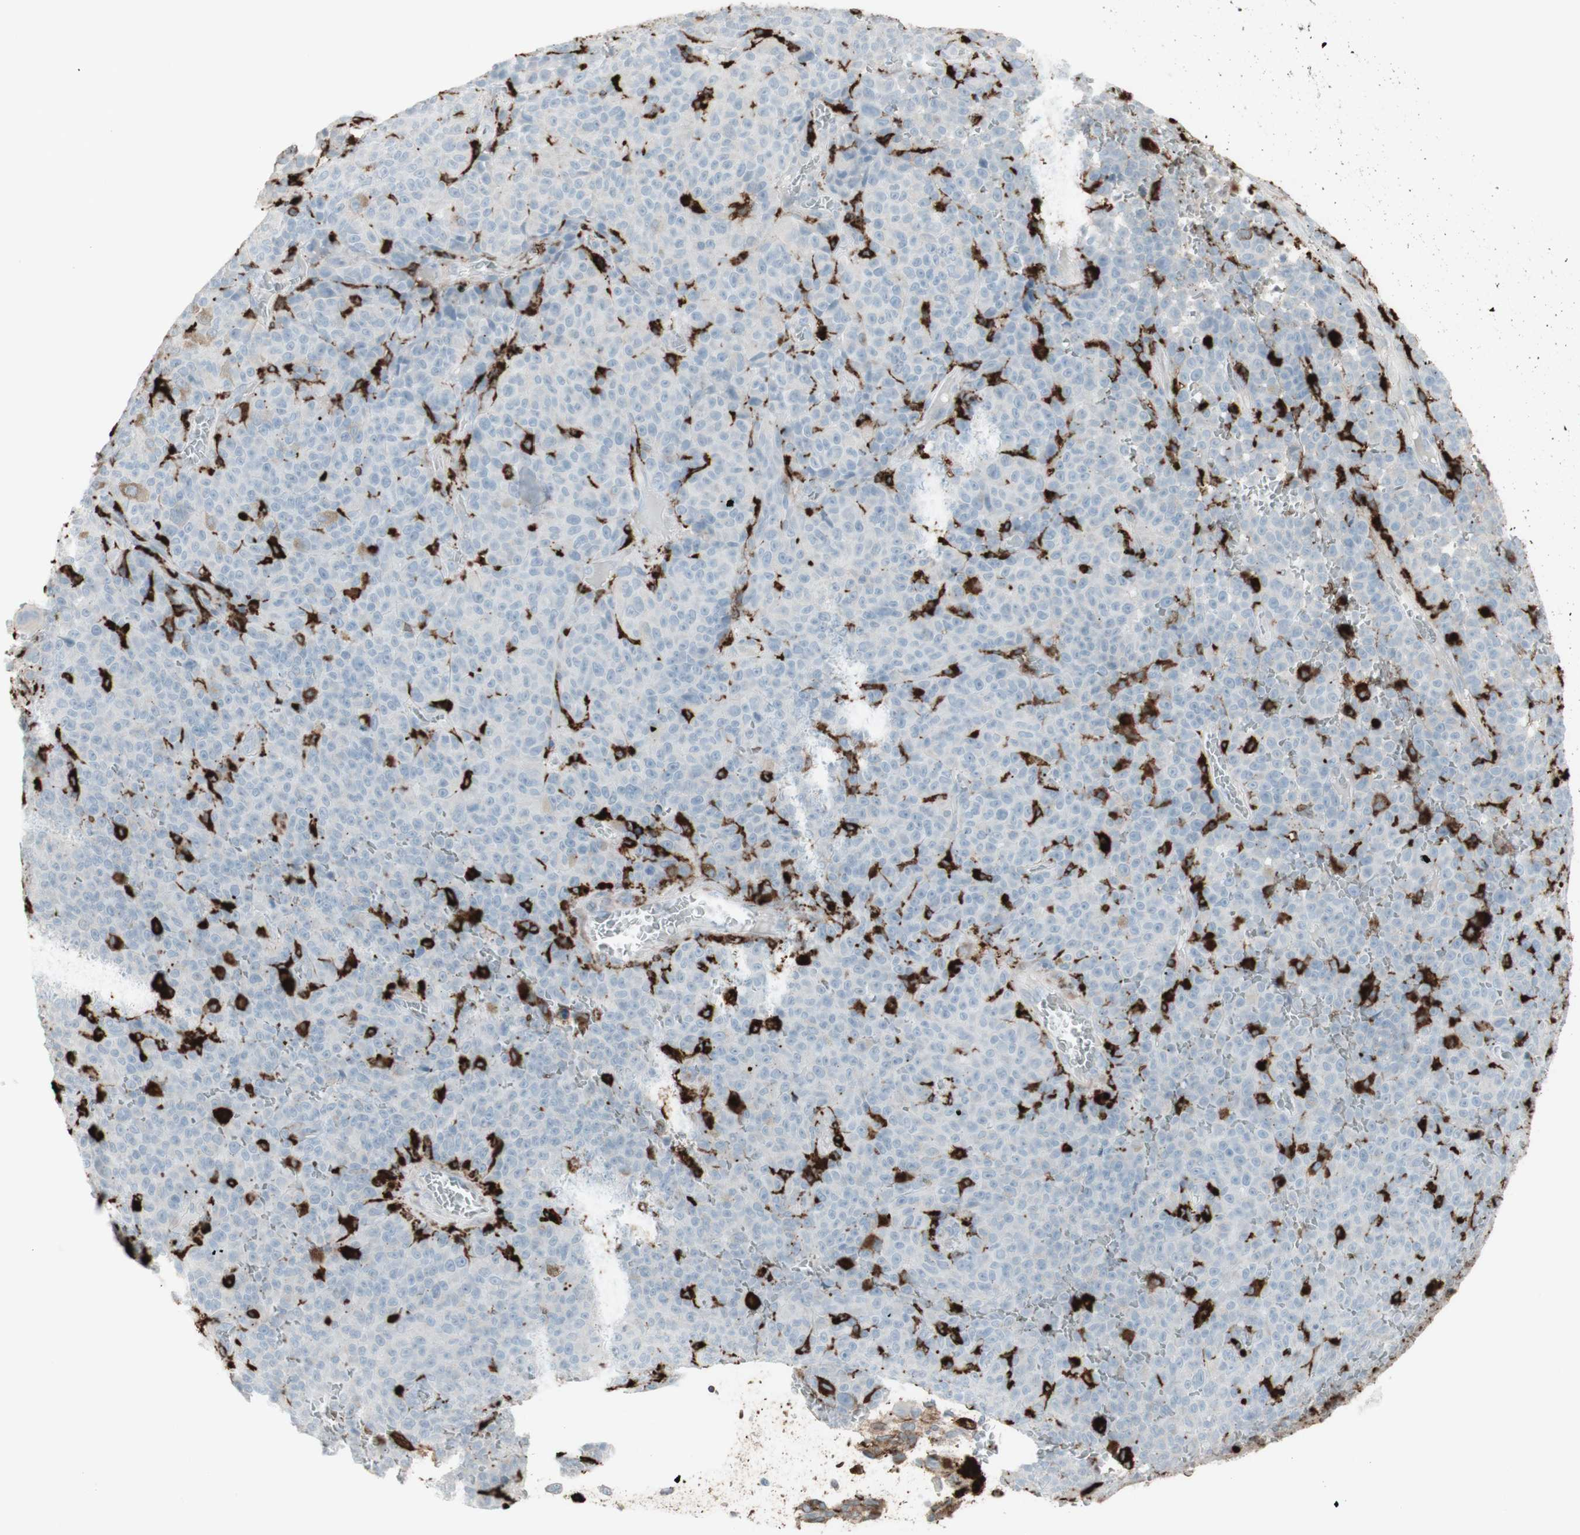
{"staining": {"intensity": "strong", "quantity": "<25%", "location": "cytoplasmic/membranous"}, "tissue": "melanoma", "cell_type": "Tumor cells", "image_type": "cancer", "snomed": [{"axis": "morphology", "description": "Malignant melanoma, NOS"}, {"axis": "topography", "description": "Skin"}], "caption": "Melanoma stained for a protein (brown) displays strong cytoplasmic/membranous positive staining in about <25% of tumor cells.", "gene": "HLA-DPB1", "patient": {"sex": "female", "age": 82}}